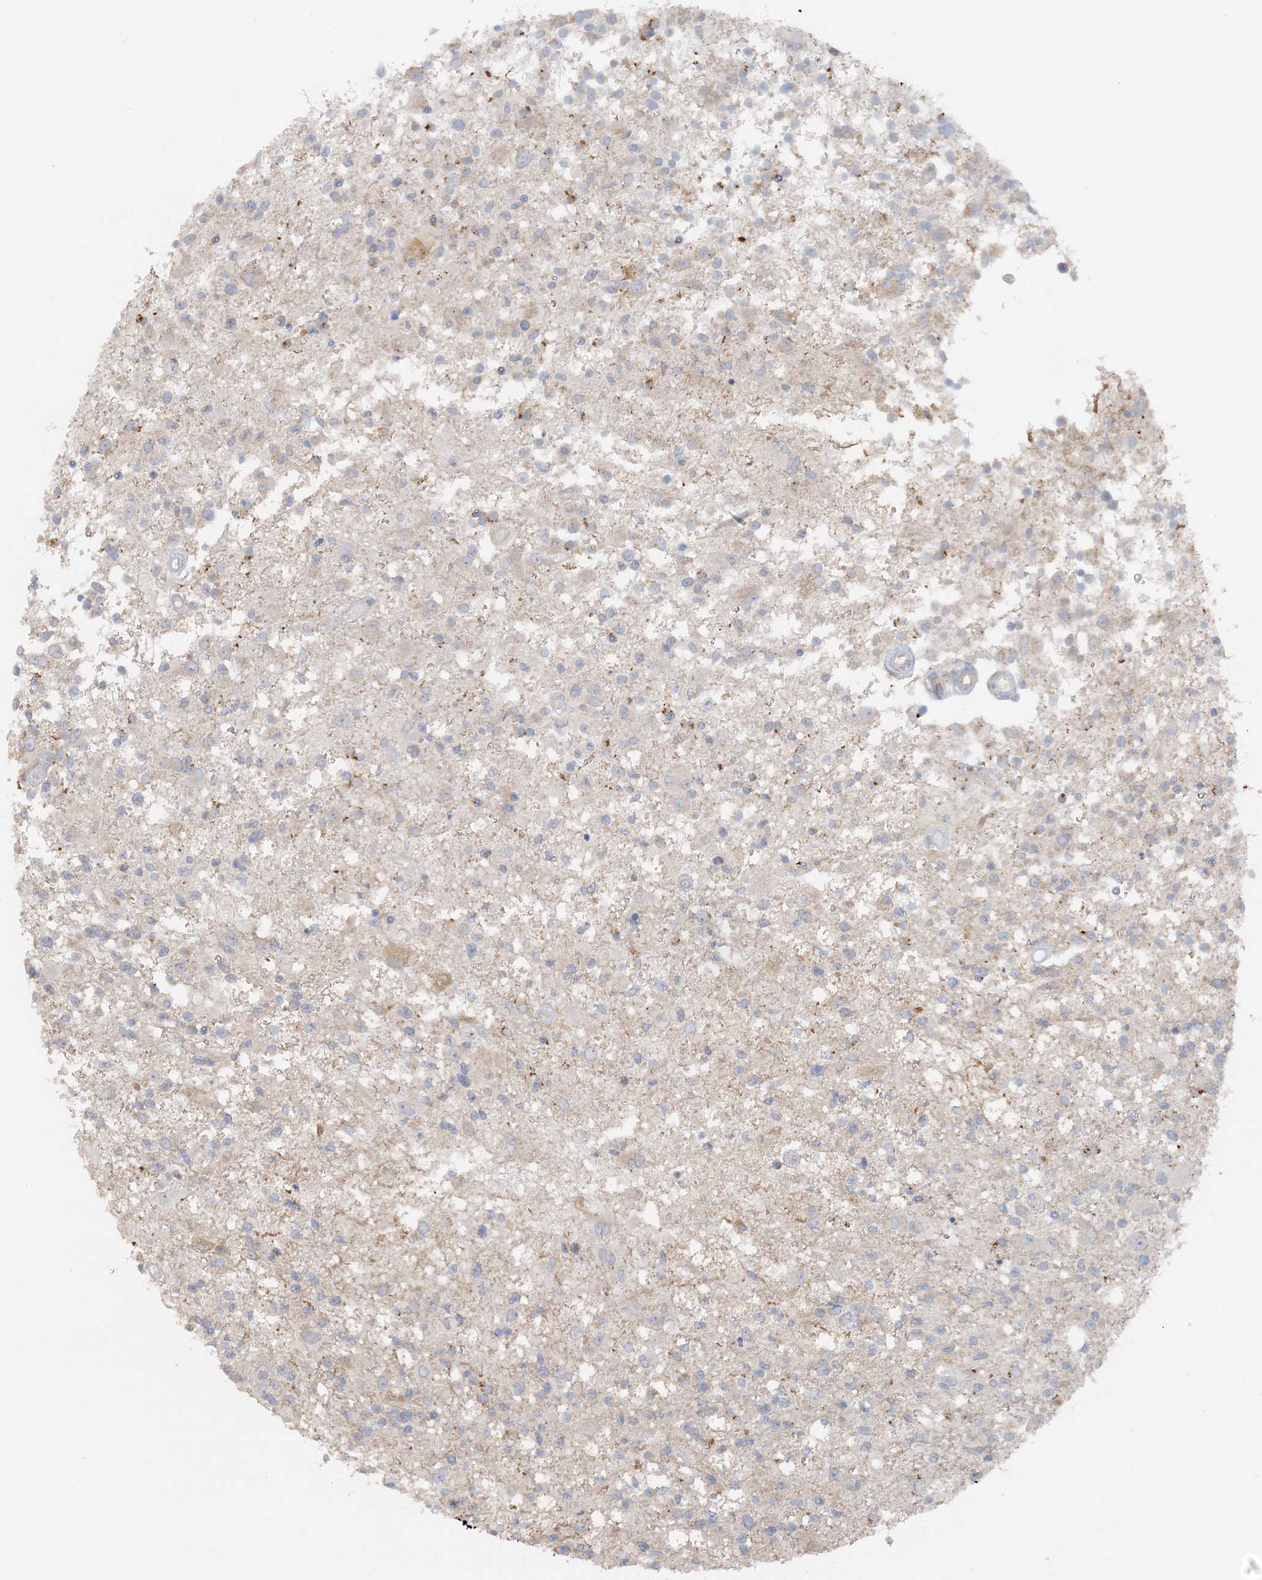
{"staining": {"intensity": "negative", "quantity": "none", "location": "none"}, "tissue": "glioma", "cell_type": "Tumor cells", "image_type": "cancer", "snomed": [{"axis": "morphology", "description": "Glioma, malignant, High grade"}, {"axis": "morphology", "description": "Glioblastoma, NOS"}, {"axis": "topography", "description": "Brain"}], "caption": "There is no significant expression in tumor cells of glioma.", "gene": "TBC1D5", "patient": {"sex": "male", "age": 60}}